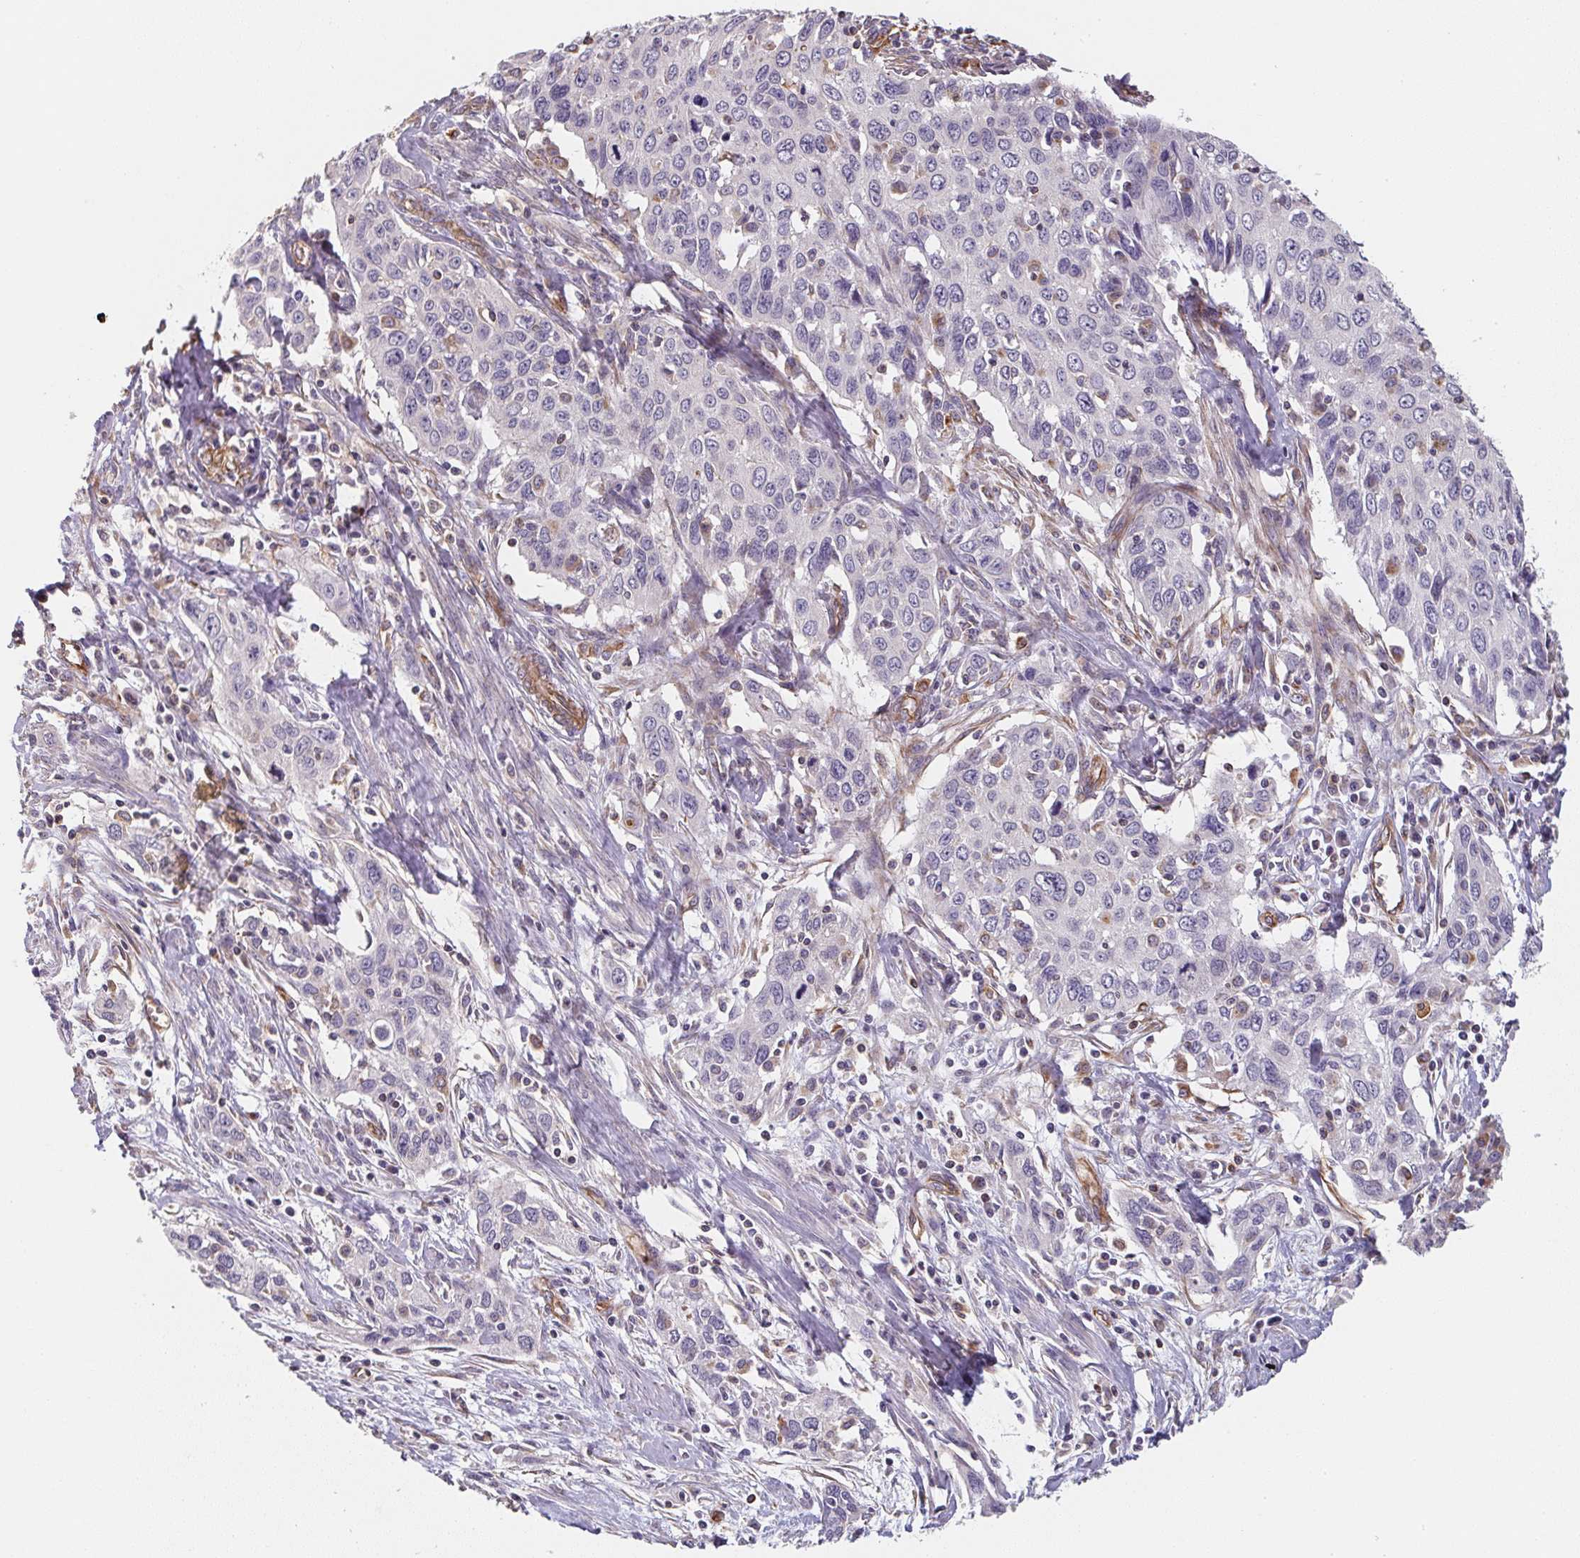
{"staining": {"intensity": "negative", "quantity": "none", "location": "none"}, "tissue": "cervical cancer", "cell_type": "Tumor cells", "image_type": "cancer", "snomed": [{"axis": "morphology", "description": "Squamous cell carcinoma, NOS"}, {"axis": "topography", "description": "Cervix"}], "caption": "This is a image of immunohistochemistry (IHC) staining of cervical cancer, which shows no positivity in tumor cells. (DAB immunohistochemistry with hematoxylin counter stain).", "gene": "TBKBP1", "patient": {"sex": "female", "age": 38}}